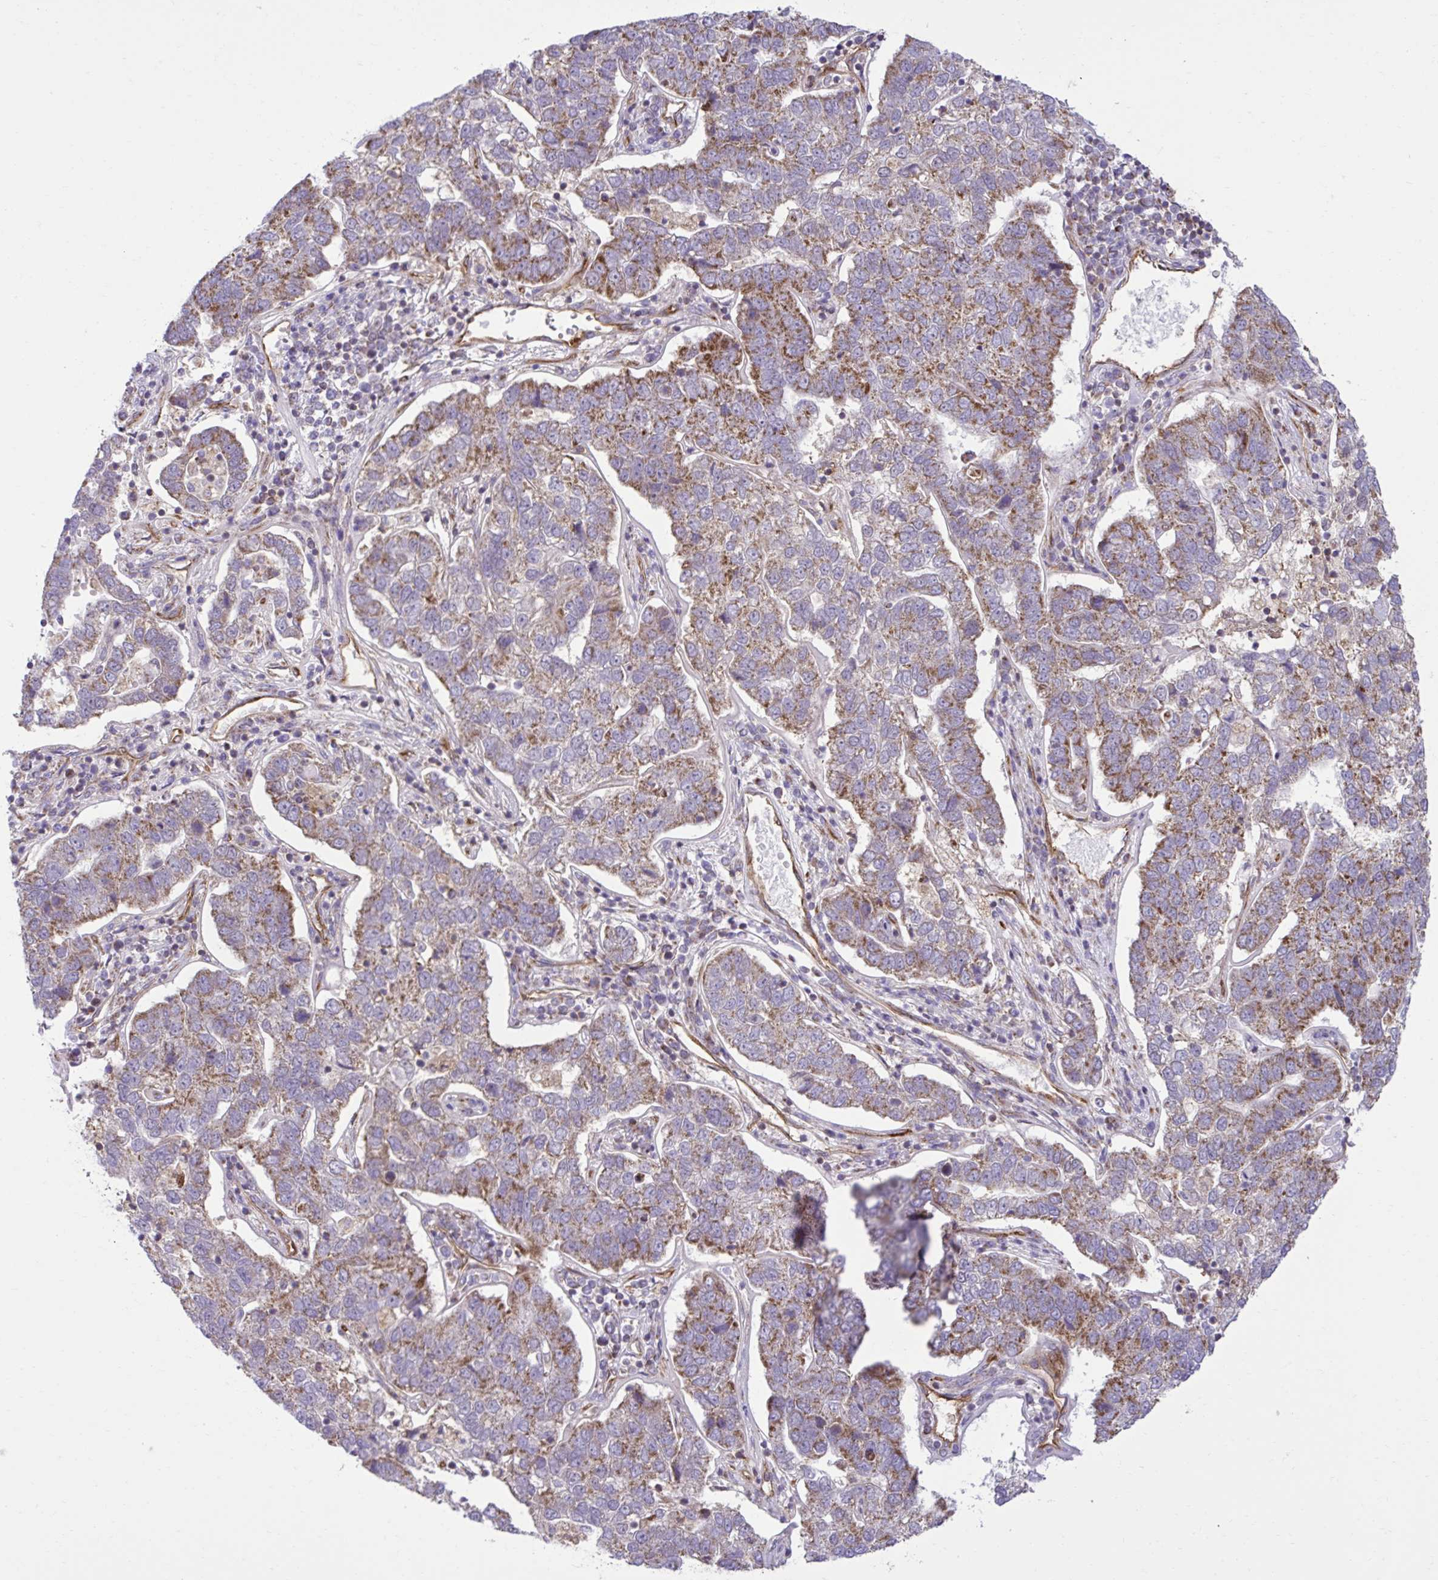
{"staining": {"intensity": "moderate", "quantity": "25%-75%", "location": "cytoplasmic/membranous"}, "tissue": "pancreatic cancer", "cell_type": "Tumor cells", "image_type": "cancer", "snomed": [{"axis": "morphology", "description": "Adenocarcinoma, NOS"}, {"axis": "topography", "description": "Pancreas"}], "caption": "Immunohistochemical staining of pancreatic cancer demonstrates medium levels of moderate cytoplasmic/membranous protein expression in about 25%-75% of tumor cells.", "gene": "LIMS1", "patient": {"sex": "female", "age": 61}}